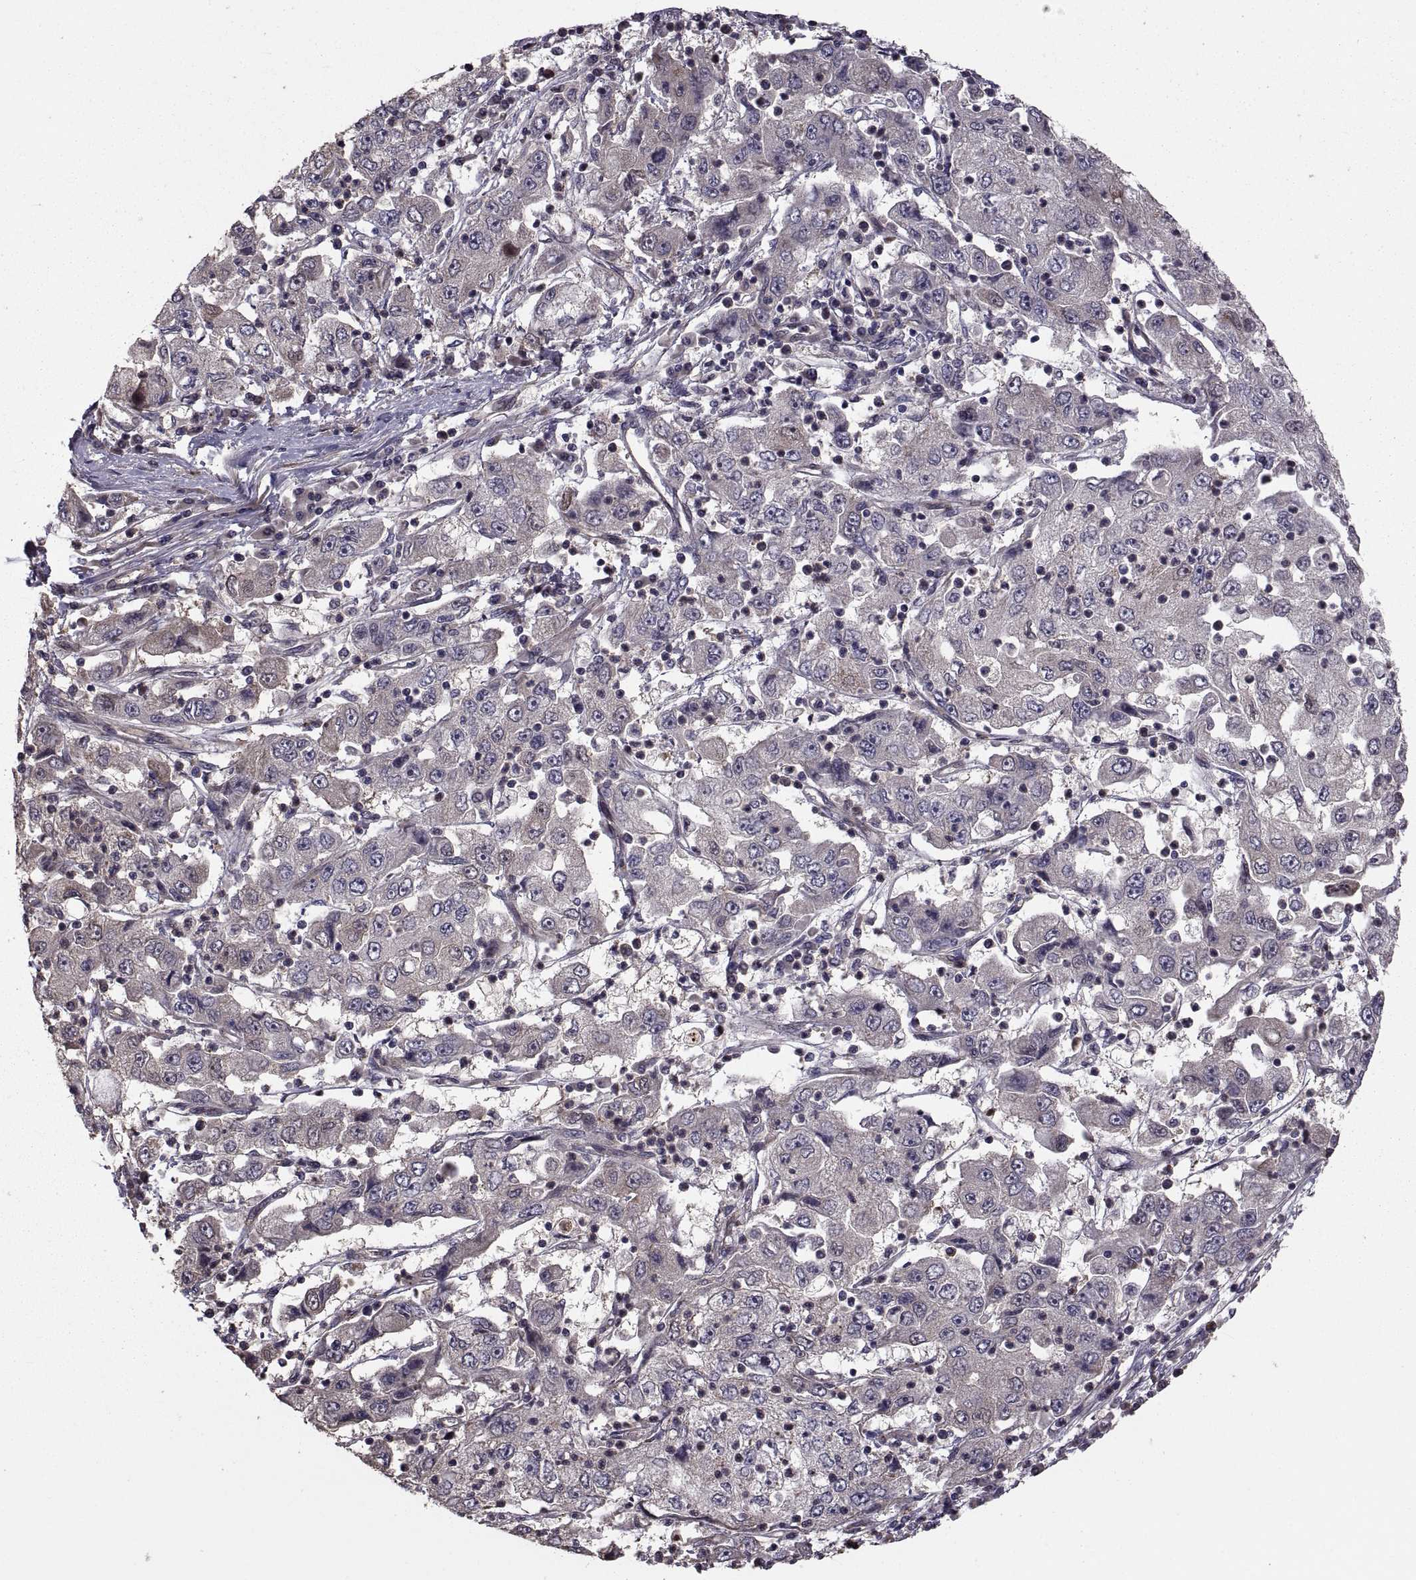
{"staining": {"intensity": "negative", "quantity": "none", "location": "none"}, "tissue": "cervical cancer", "cell_type": "Tumor cells", "image_type": "cancer", "snomed": [{"axis": "morphology", "description": "Squamous cell carcinoma, NOS"}, {"axis": "topography", "description": "Cervix"}], "caption": "The micrograph reveals no significant expression in tumor cells of squamous cell carcinoma (cervical). Nuclei are stained in blue.", "gene": "PMM2", "patient": {"sex": "female", "age": 36}}